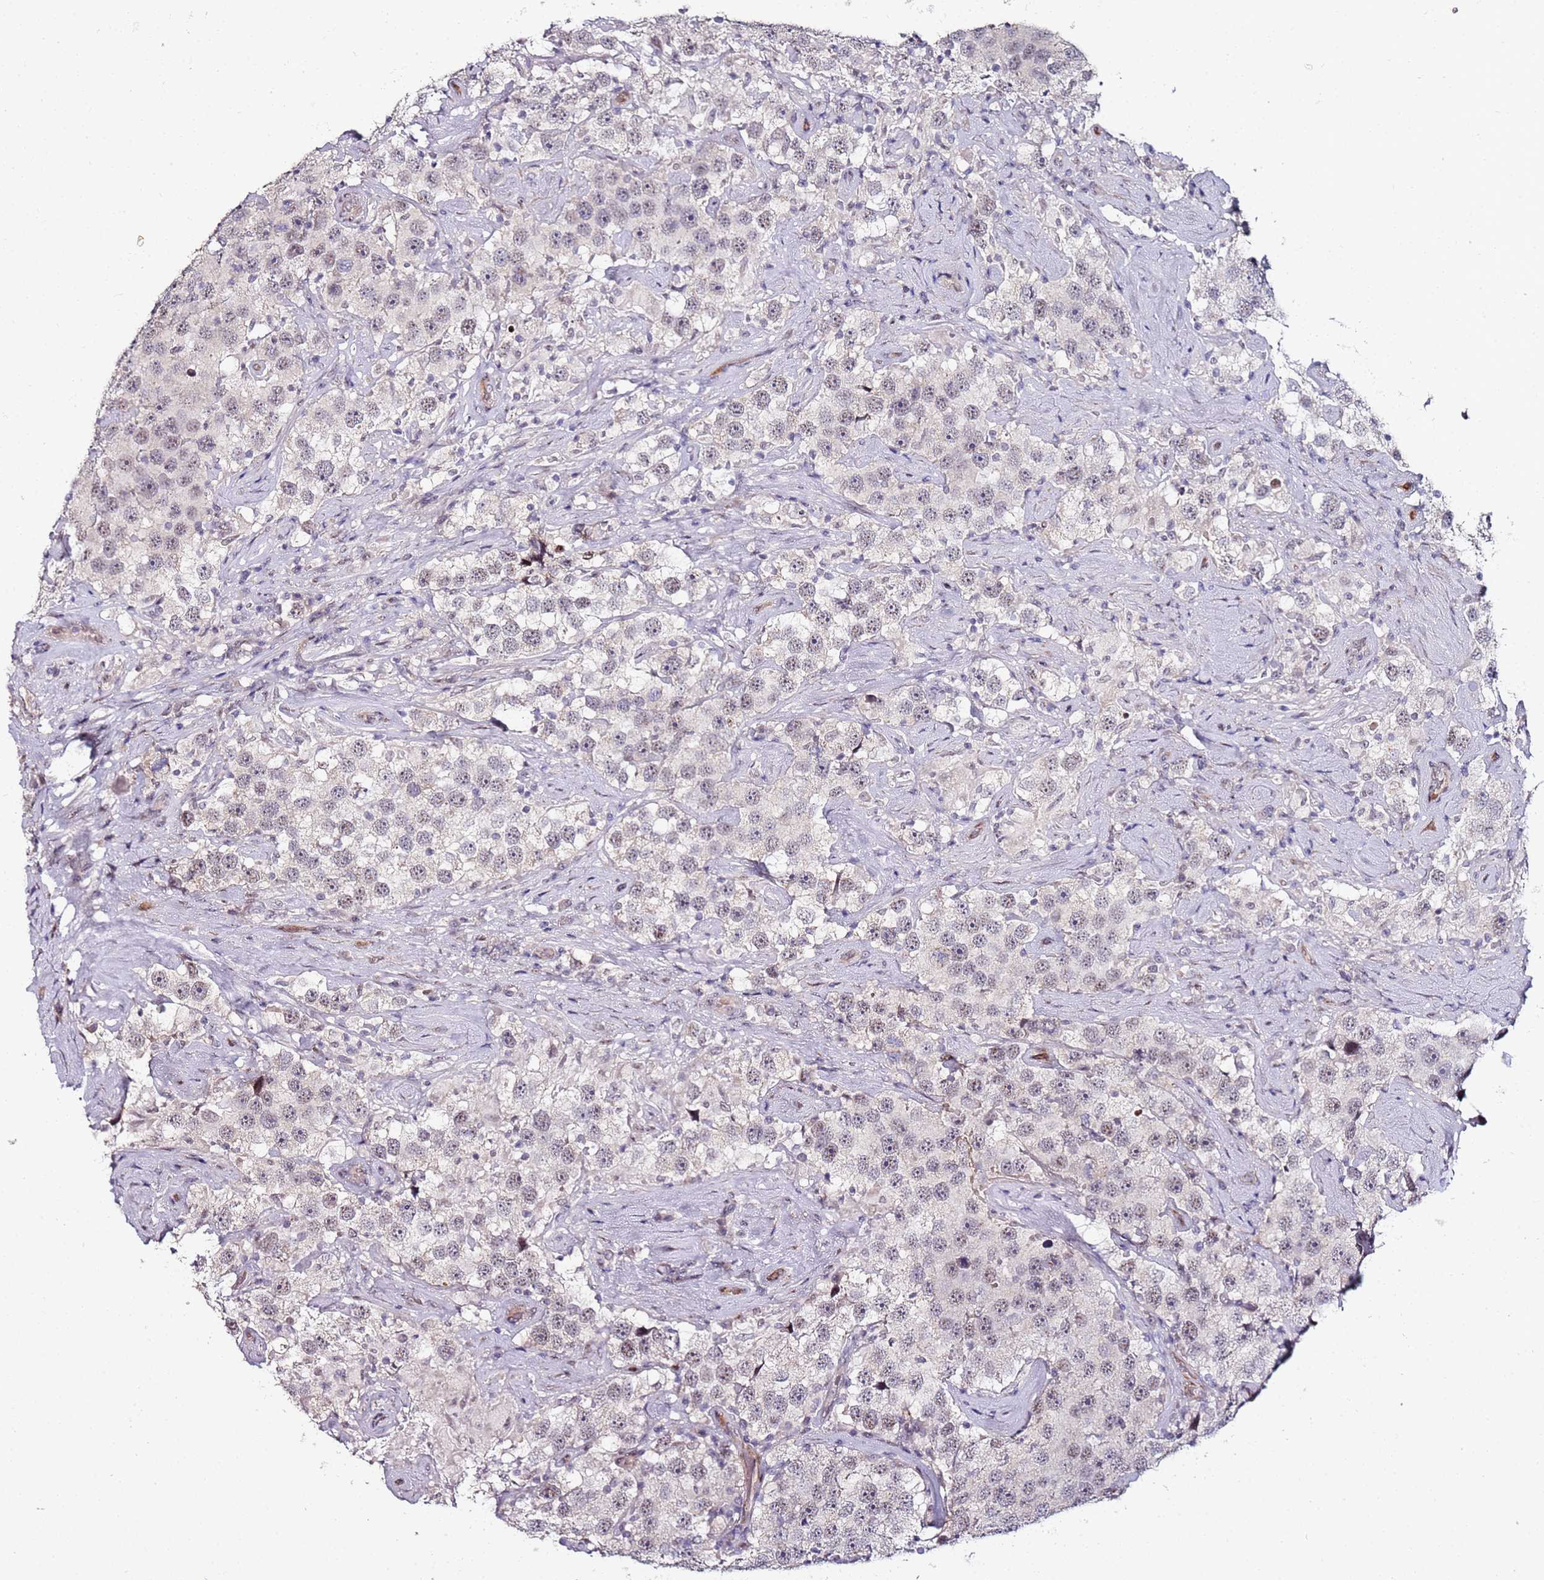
{"staining": {"intensity": "weak", "quantity": "<25%", "location": "nuclear"}, "tissue": "testis cancer", "cell_type": "Tumor cells", "image_type": "cancer", "snomed": [{"axis": "morphology", "description": "Seminoma, NOS"}, {"axis": "topography", "description": "Testis"}], "caption": "IHC of seminoma (testis) exhibits no expression in tumor cells.", "gene": "DUSP28", "patient": {"sex": "male", "age": 49}}